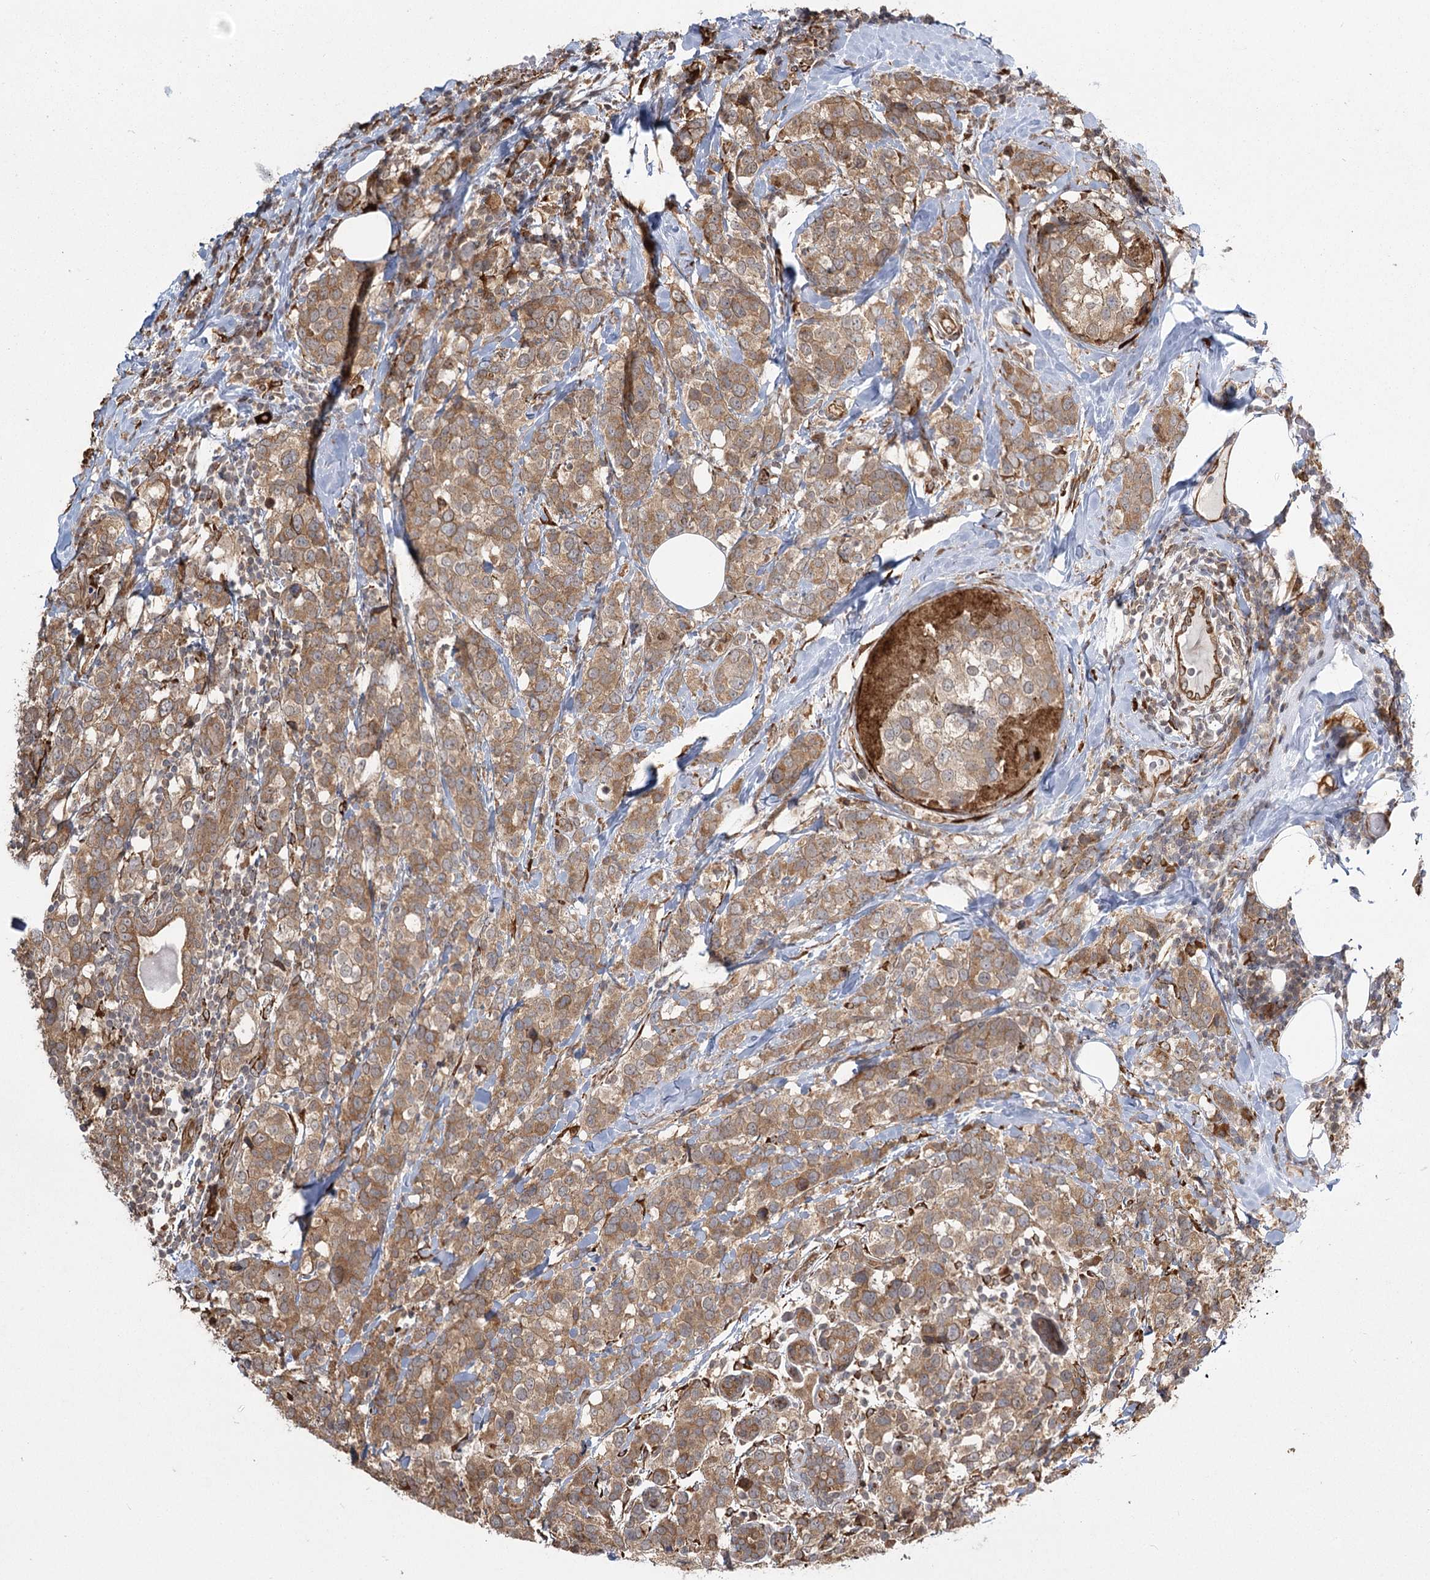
{"staining": {"intensity": "moderate", "quantity": ">75%", "location": "cytoplasmic/membranous"}, "tissue": "breast cancer", "cell_type": "Tumor cells", "image_type": "cancer", "snomed": [{"axis": "morphology", "description": "Lobular carcinoma"}, {"axis": "topography", "description": "Breast"}], "caption": "Protein staining shows moderate cytoplasmic/membranous staining in approximately >75% of tumor cells in lobular carcinoma (breast). (brown staining indicates protein expression, while blue staining denotes nuclei).", "gene": "FAM13A", "patient": {"sex": "female", "age": 59}}